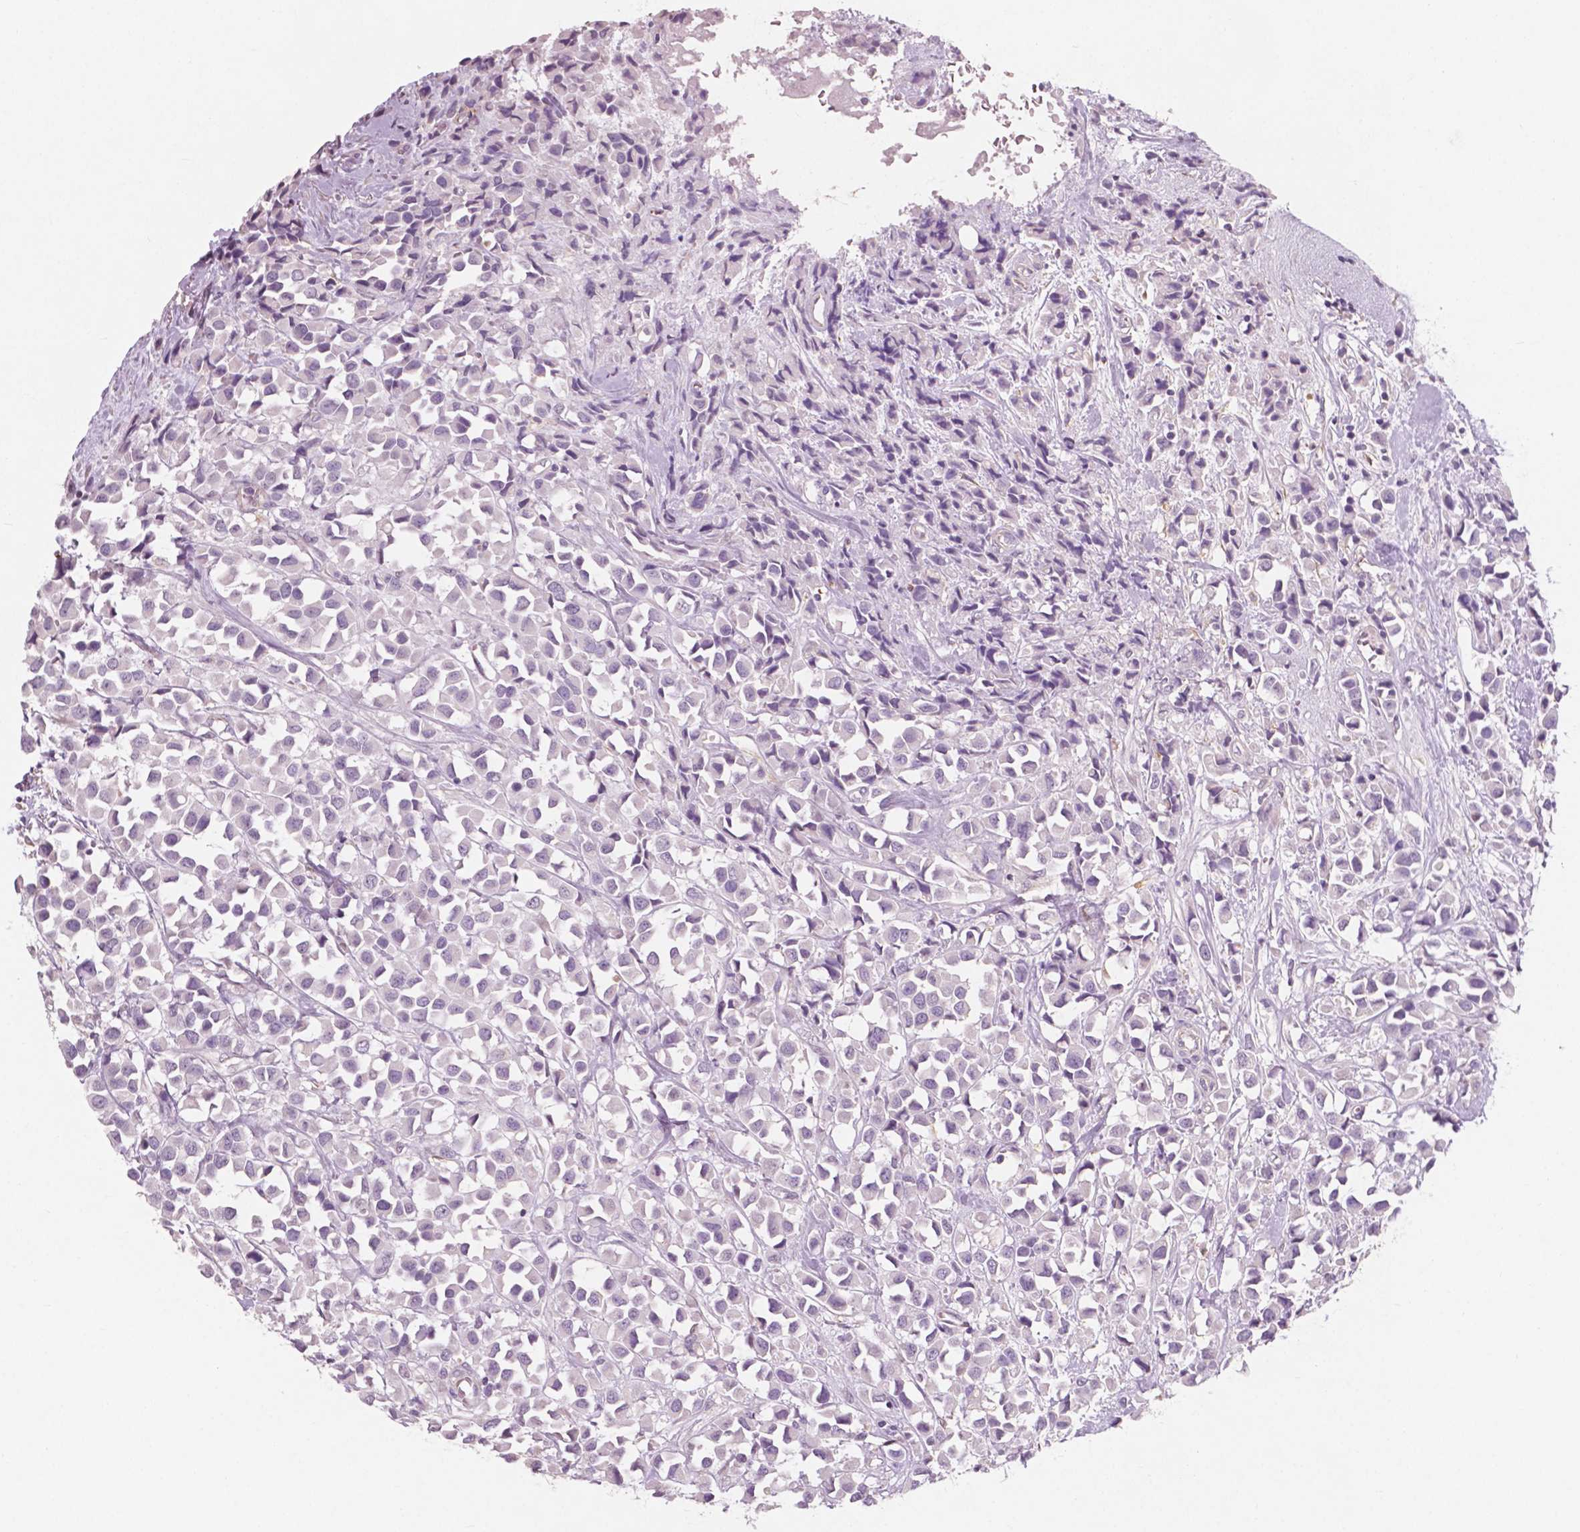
{"staining": {"intensity": "negative", "quantity": "none", "location": "none"}, "tissue": "breast cancer", "cell_type": "Tumor cells", "image_type": "cancer", "snomed": [{"axis": "morphology", "description": "Duct carcinoma"}, {"axis": "topography", "description": "Breast"}], "caption": "Immunohistochemistry image of neoplastic tissue: human breast cancer stained with DAB shows no significant protein expression in tumor cells.", "gene": "AWAT1", "patient": {"sex": "female", "age": 61}}